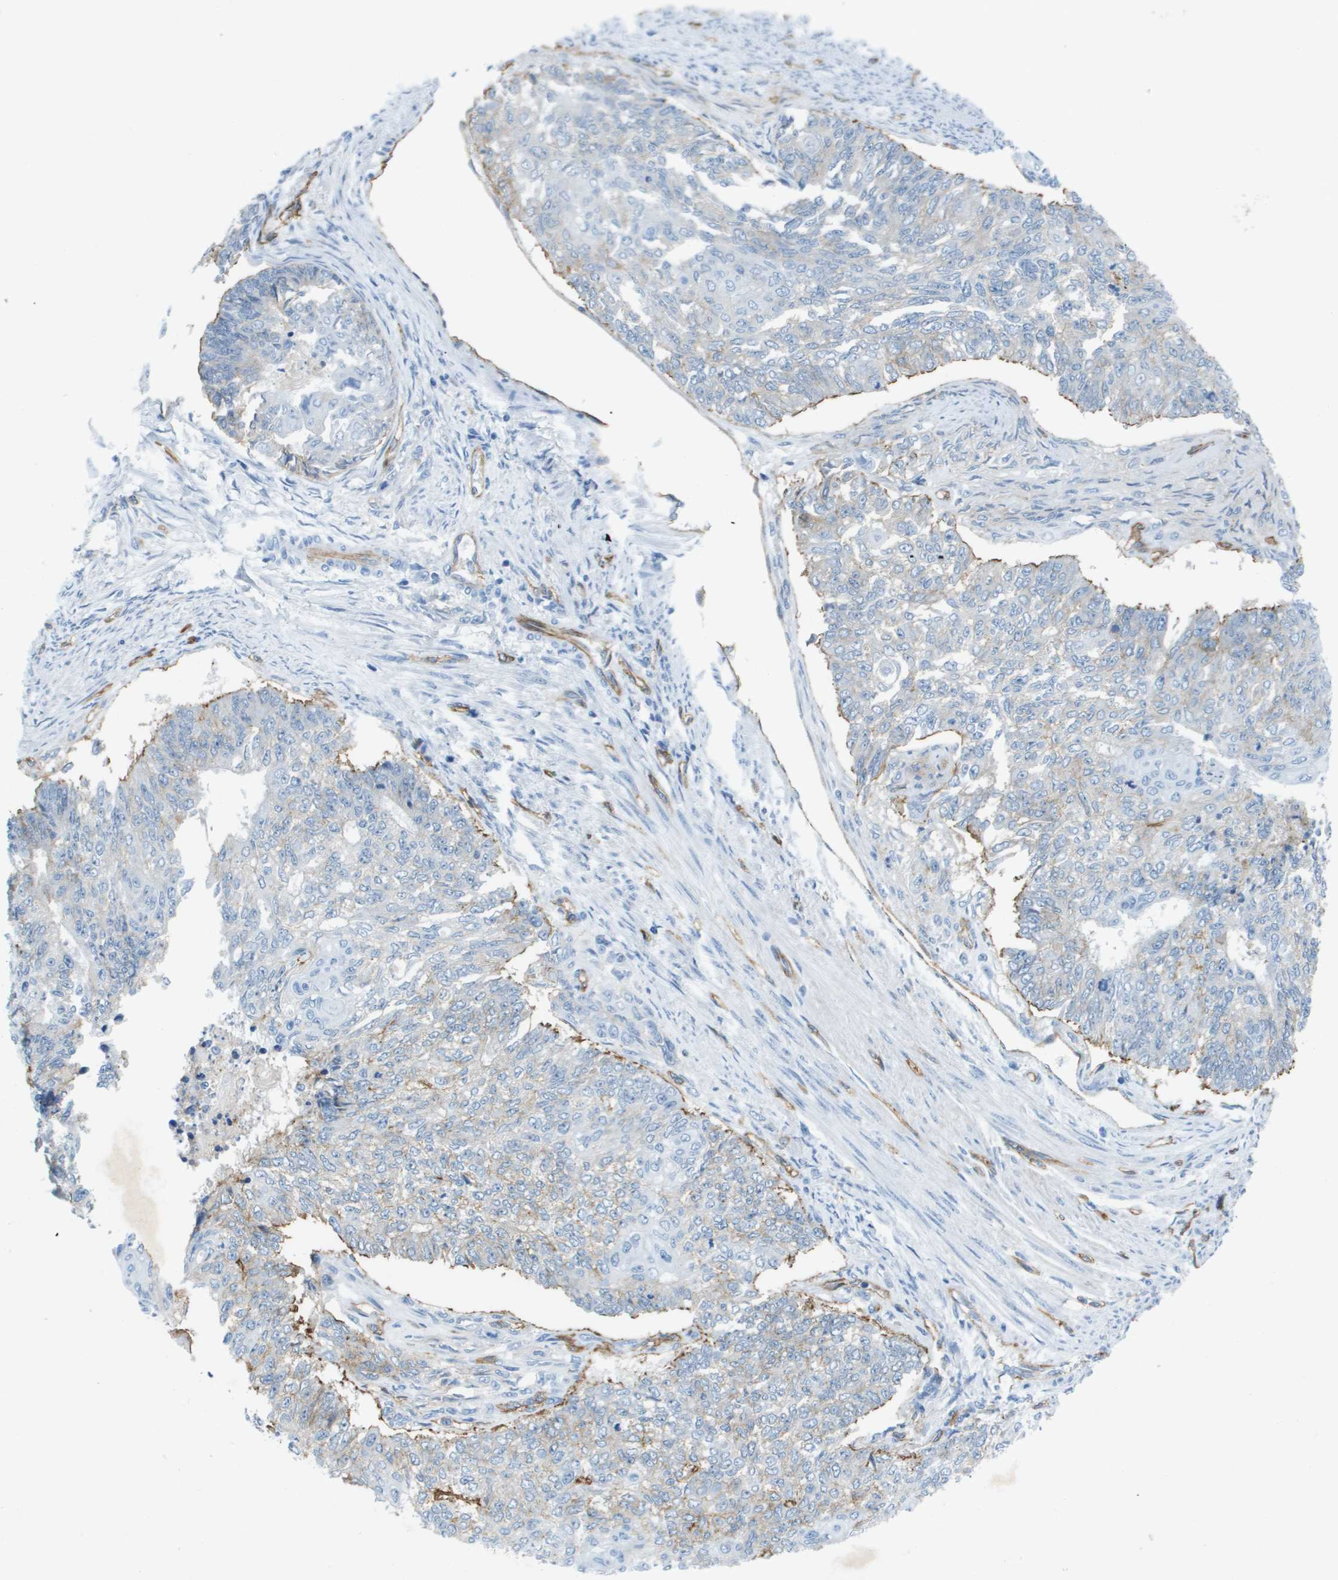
{"staining": {"intensity": "moderate", "quantity": "<25%", "location": "cytoplasmic/membranous"}, "tissue": "endometrial cancer", "cell_type": "Tumor cells", "image_type": "cancer", "snomed": [{"axis": "morphology", "description": "Adenocarcinoma, NOS"}, {"axis": "topography", "description": "Endometrium"}], "caption": "Endometrial cancer (adenocarcinoma) tissue shows moderate cytoplasmic/membranous expression in approximately <25% of tumor cells, visualized by immunohistochemistry.", "gene": "ITGA6", "patient": {"sex": "female", "age": 32}}